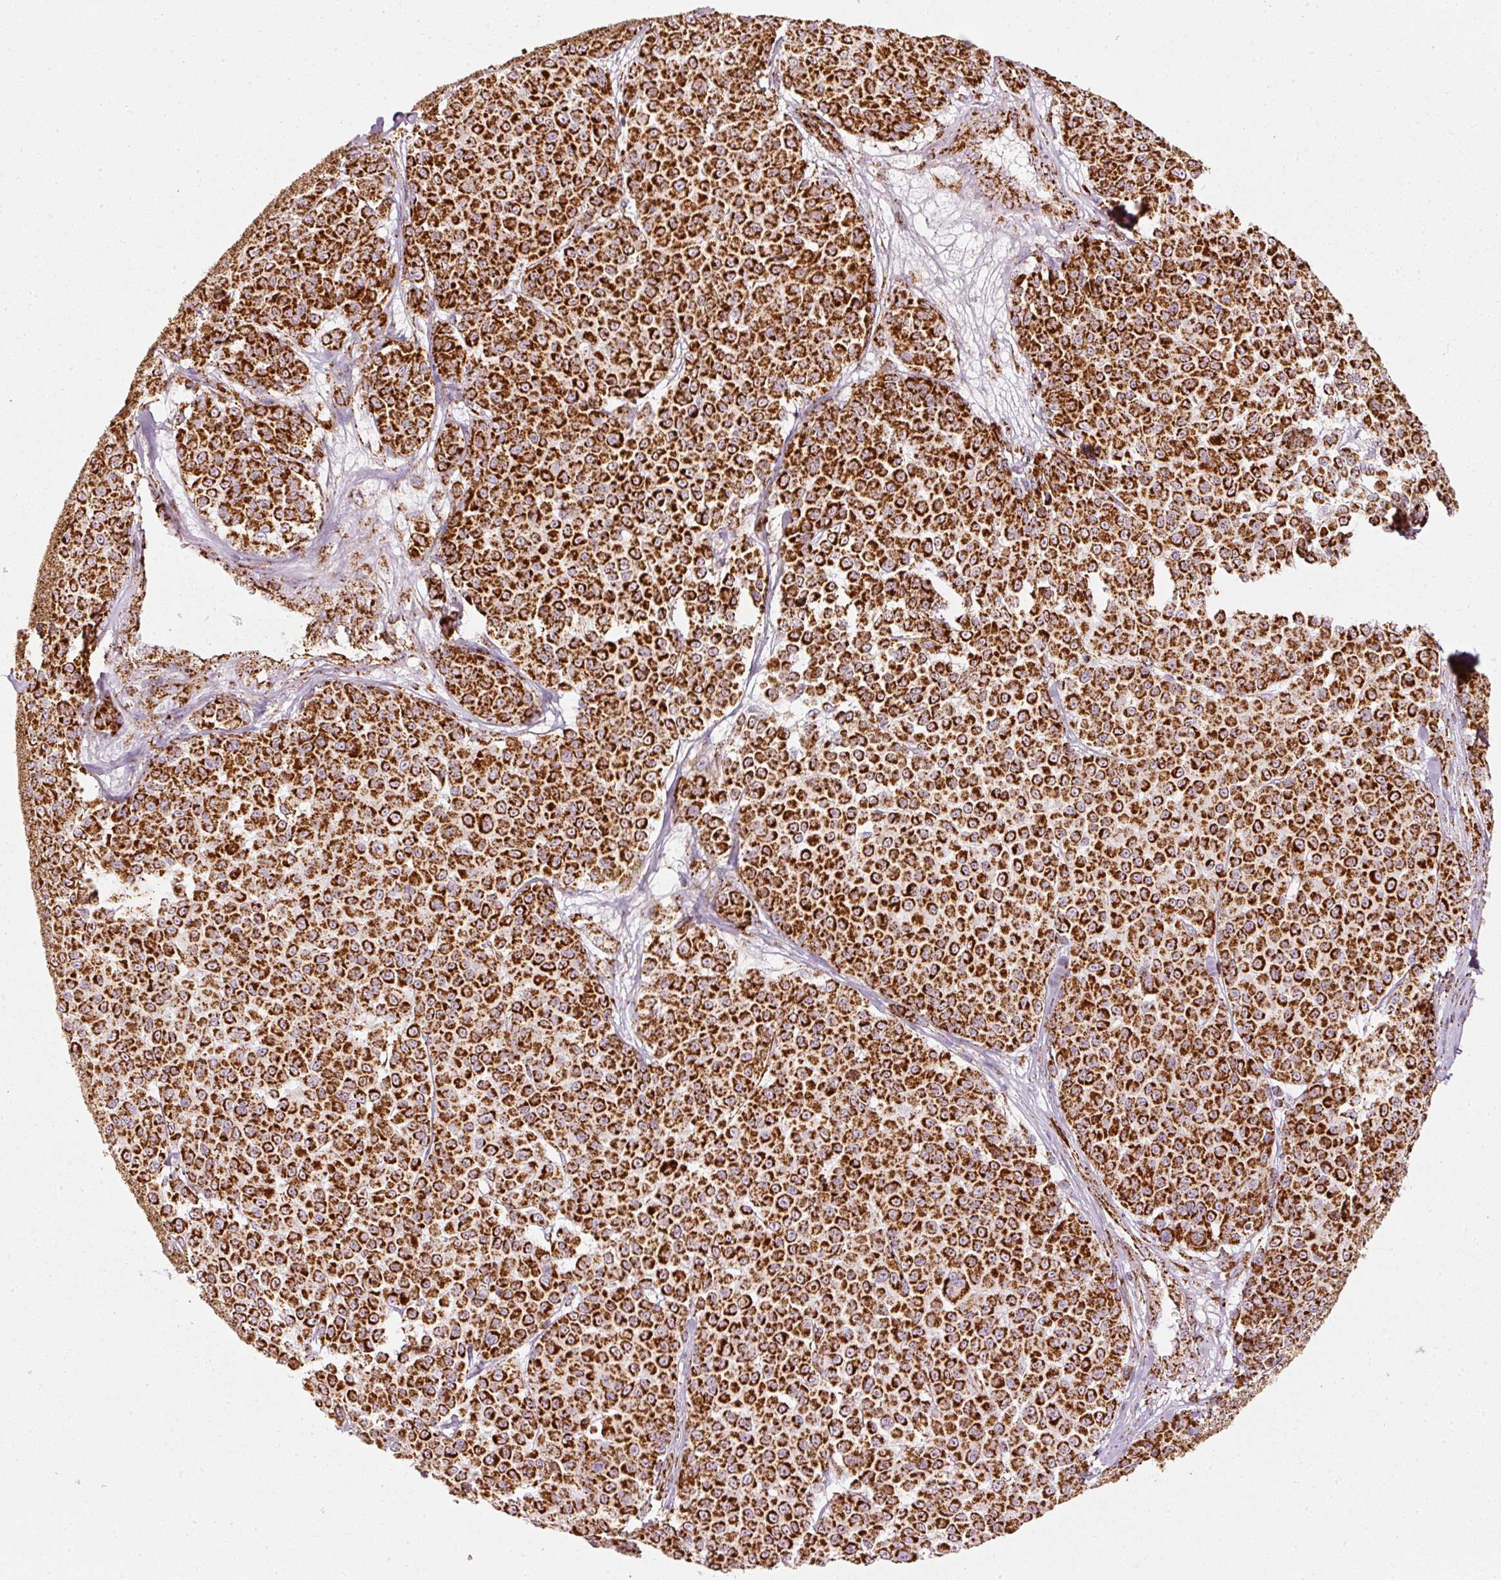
{"staining": {"intensity": "strong", "quantity": ">75%", "location": "cytoplasmic/membranous"}, "tissue": "melanoma", "cell_type": "Tumor cells", "image_type": "cancer", "snomed": [{"axis": "morphology", "description": "Malignant melanoma, NOS"}, {"axis": "topography", "description": "Skin"}], "caption": "Immunohistochemical staining of human malignant melanoma displays strong cytoplasmic/membranous protein staining in approximately >75% of tumor cells.", "gene": "UQCRC1", "patient": {"sex": "male", "age": 46}}